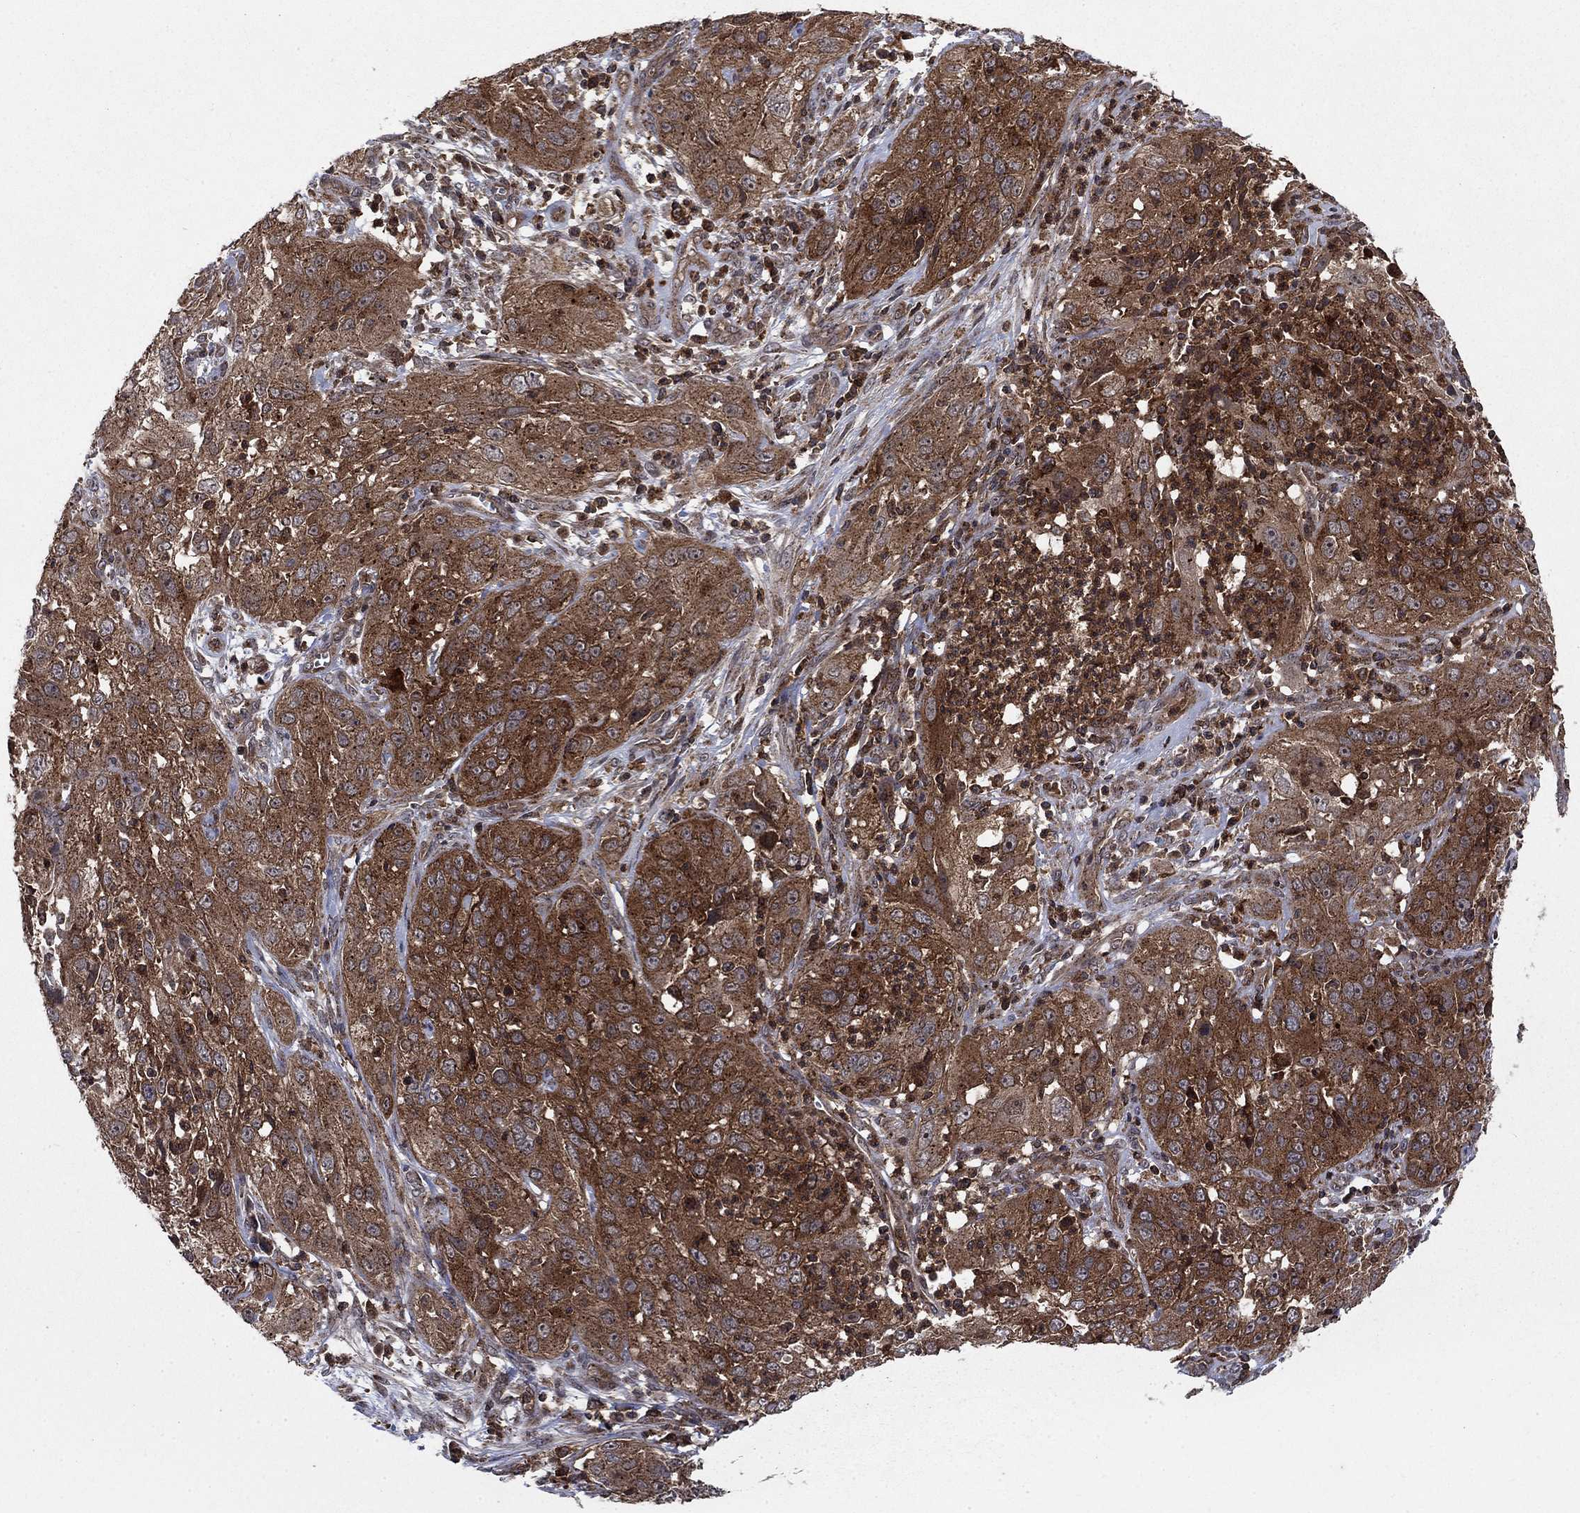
{"staining": {"intensity": "strong", "quantity": "25%-75%", "location": "cytoplasmic/membranous"}, "tissue": "cervical cancer", "cell_type": "Tumor cells", "image_type": "cancer", "snomed": [{"axis": "morphology", "description": "Squamous cell carcinoma, NOS"}, {"axis": "topography", "description": "Cervix"}], "caption": "Cervical cancer tissue shows strong cytoplasmic/membranous expression in about 25%-75% of tumor cells", "gene": "IFI35", "patient": {"sex": "female", "age": 32}}